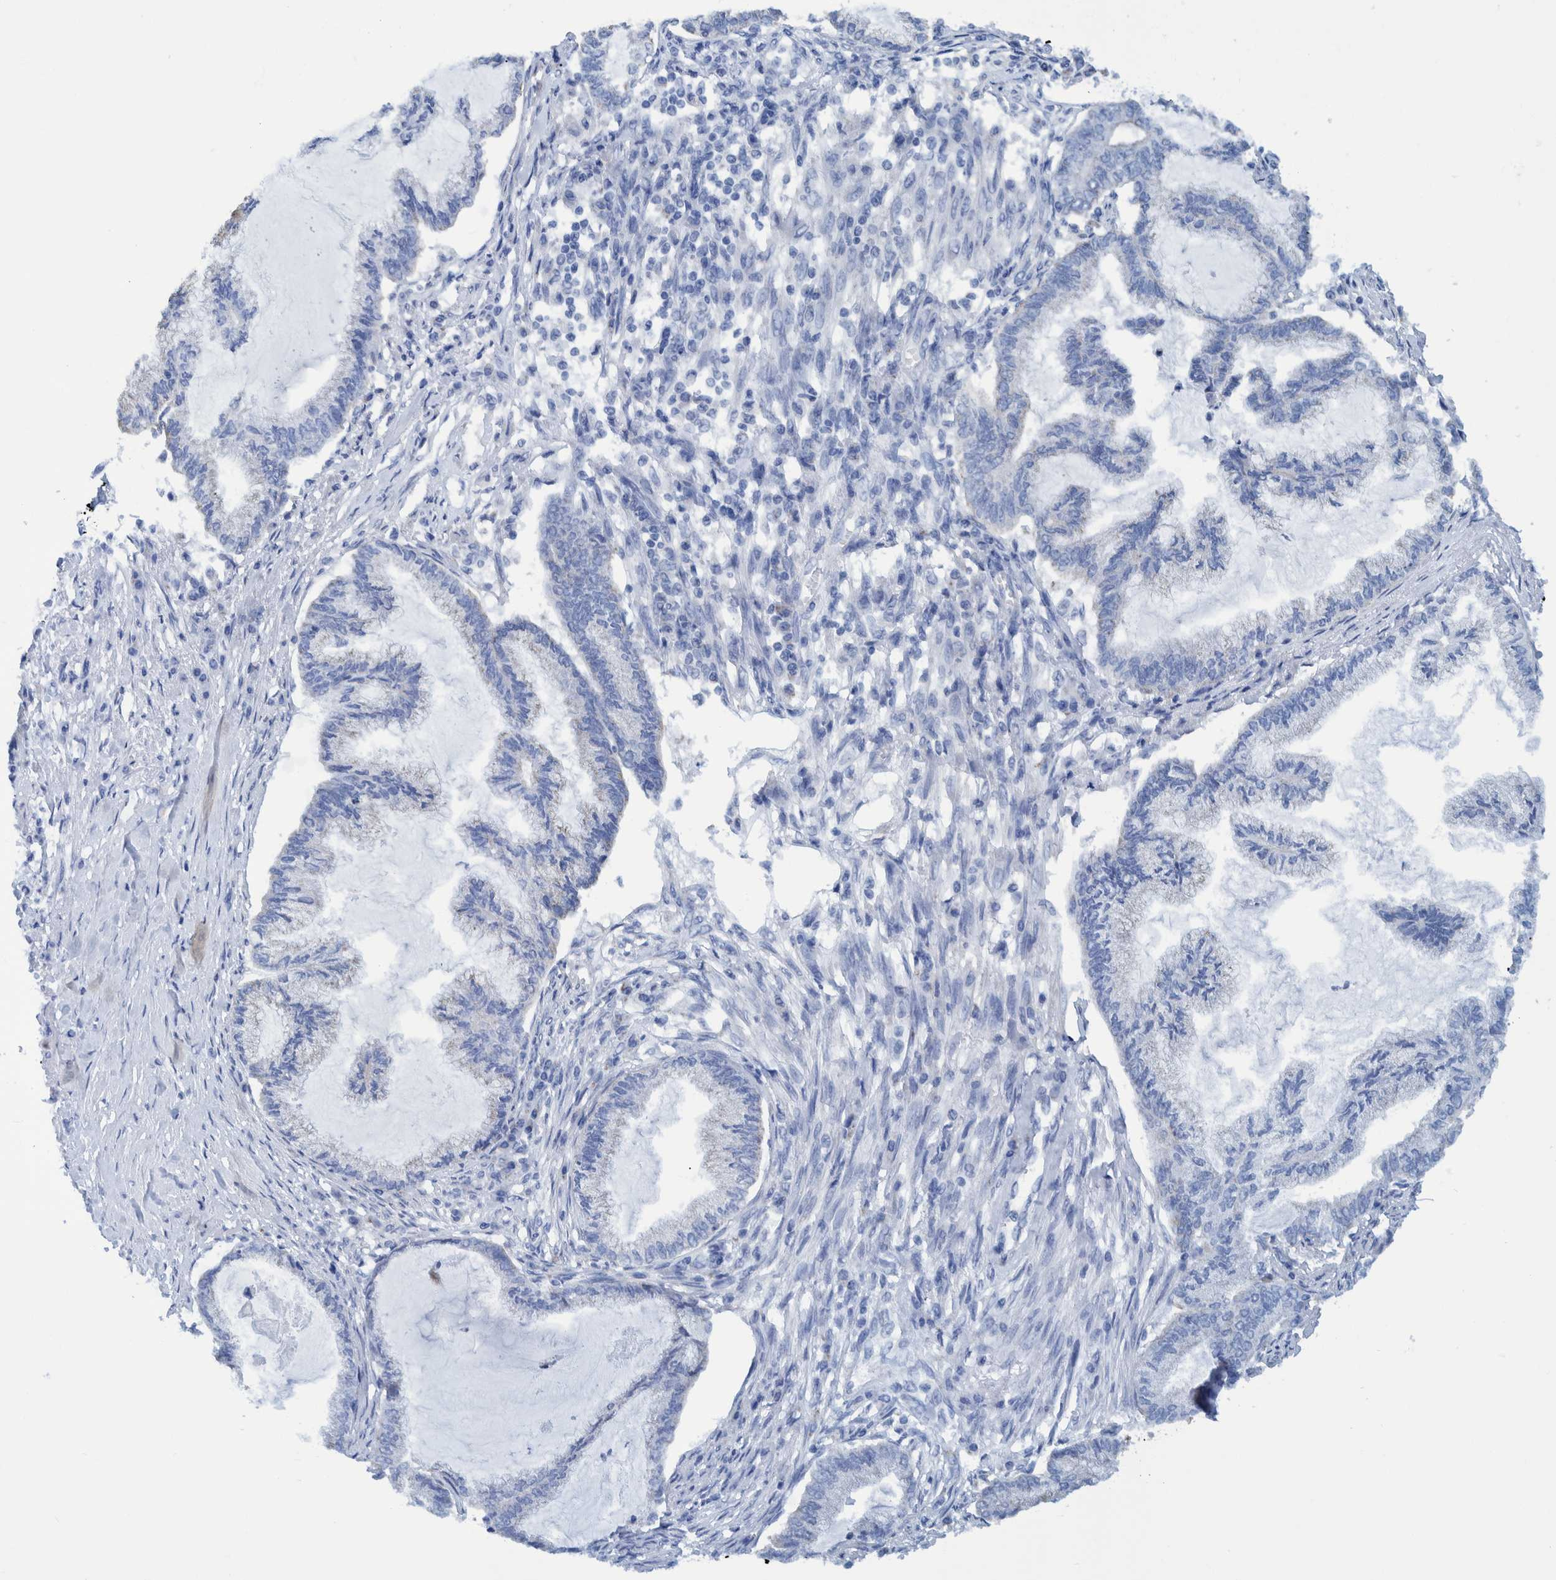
{"staining": {"intensity": "moderate", "quantity": "<25%", "location": "cytoplasmic/membranous"}, "tissue": "endometrial cancer", "cell_type": "Tumor cells", "image_type": "cancer", "snomed": [{"axis": "morphology", "description": "Adenocarcinoma, NOS"}, {"axis": "topography", "description": "Endometrium"}], "caption": "This micrograph displays immunohistochemistry staining of endometrial cancer (adenocarcinoma), with low moderate cytoplasmic/membranous positivity in approximately <25% of tumor cells.", "gene": "BZW2", "patient": {"sex": "female", "age": 86}}